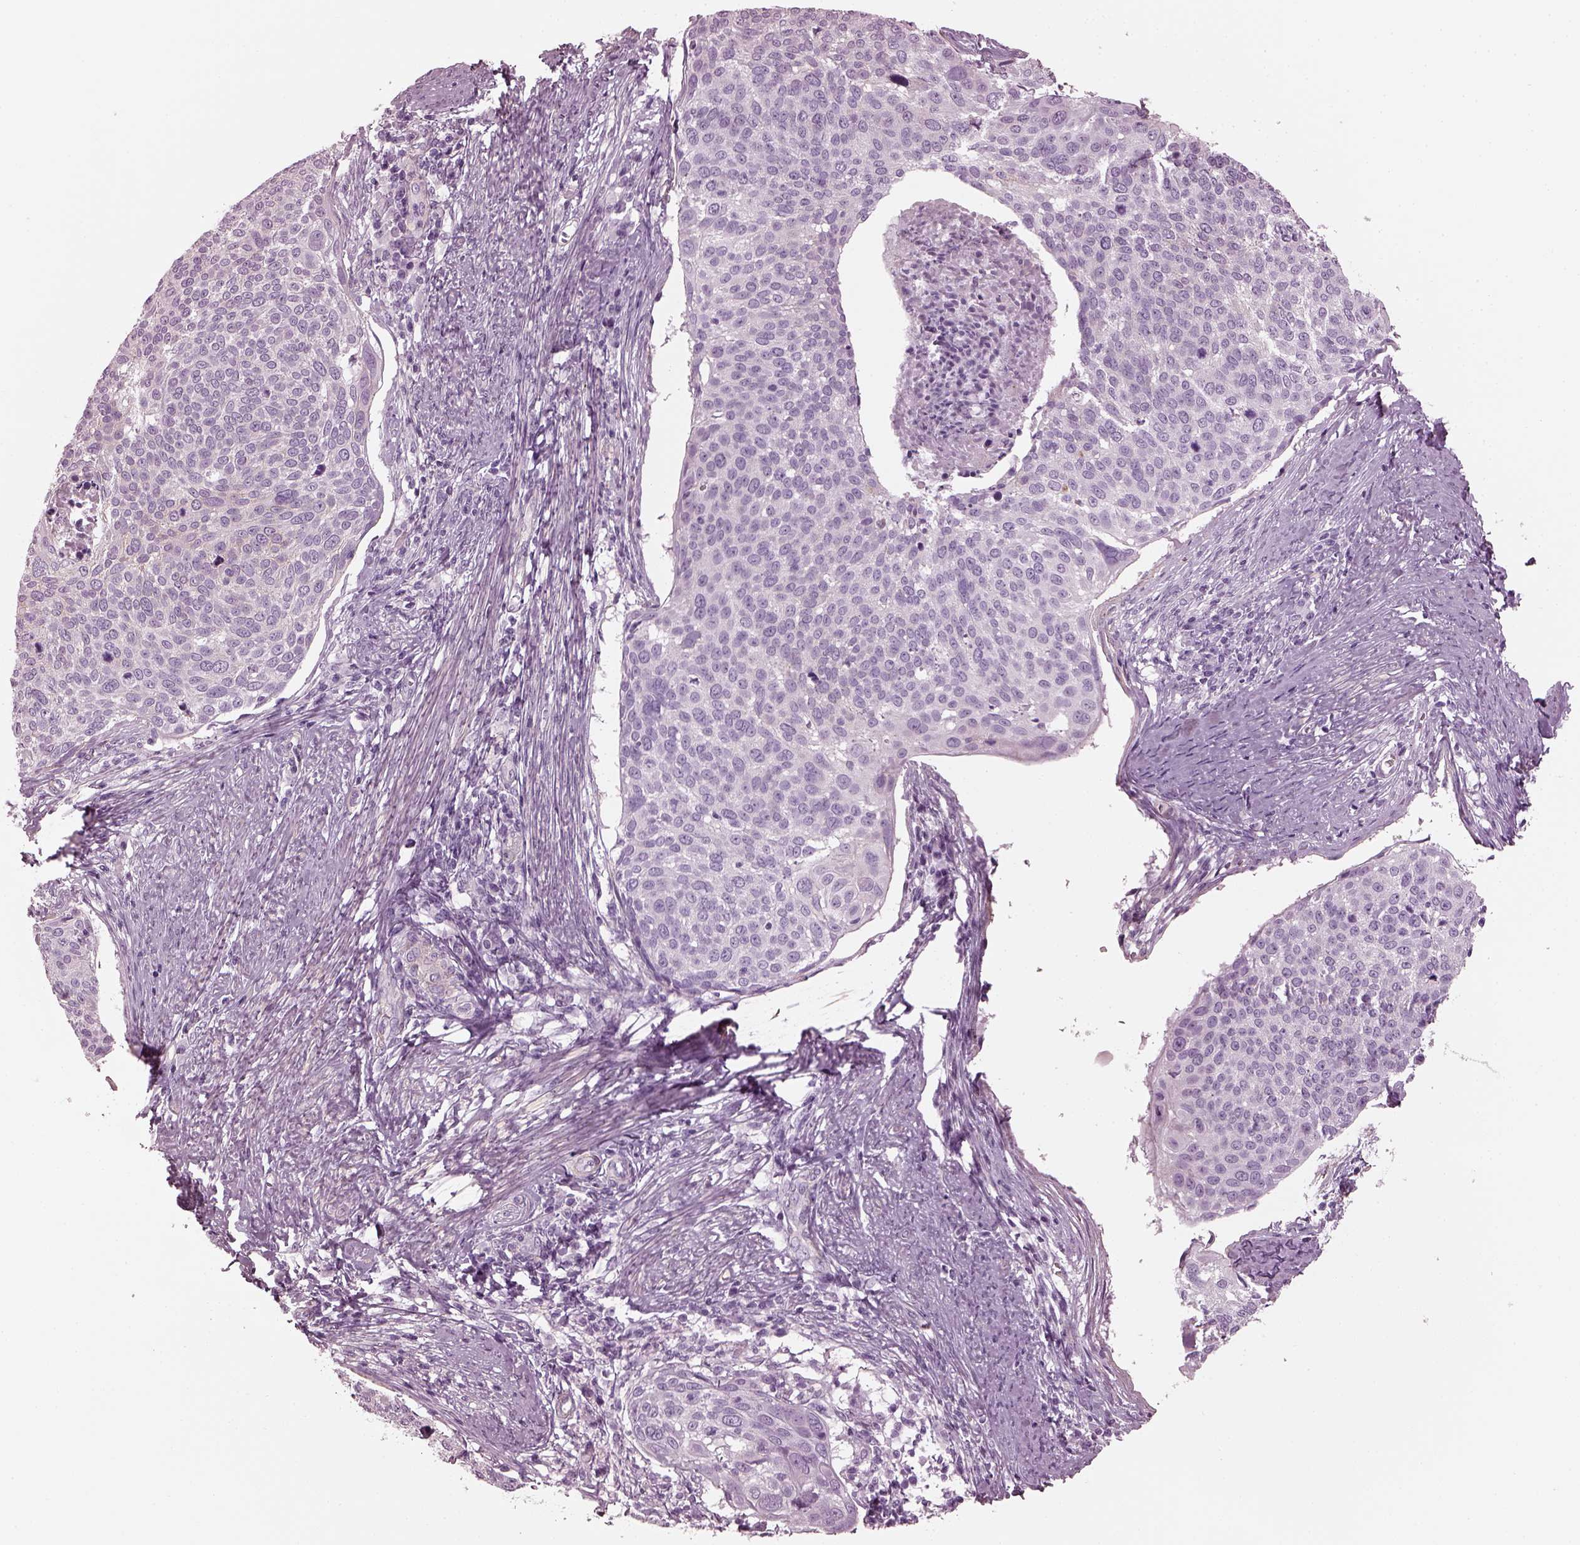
{"staining": {"intensity": "negative", "quantity": "none", "location": "none"}, "tissue": "cervical cancer", "cell_type": "Tumor cells", "image_type": "cancer", "snomed": [{"axis": "morphology", "description": "Squamous cell carcinoma, NOS"}, {"axis": "topography", "description": "Cervix"}], "caption": "Cervical cancer was stained to show a protein in brown. There is no significant expression in tumor cells.", "gene": "BFSP1", "patient": {"sex": "female", "age": 39}}